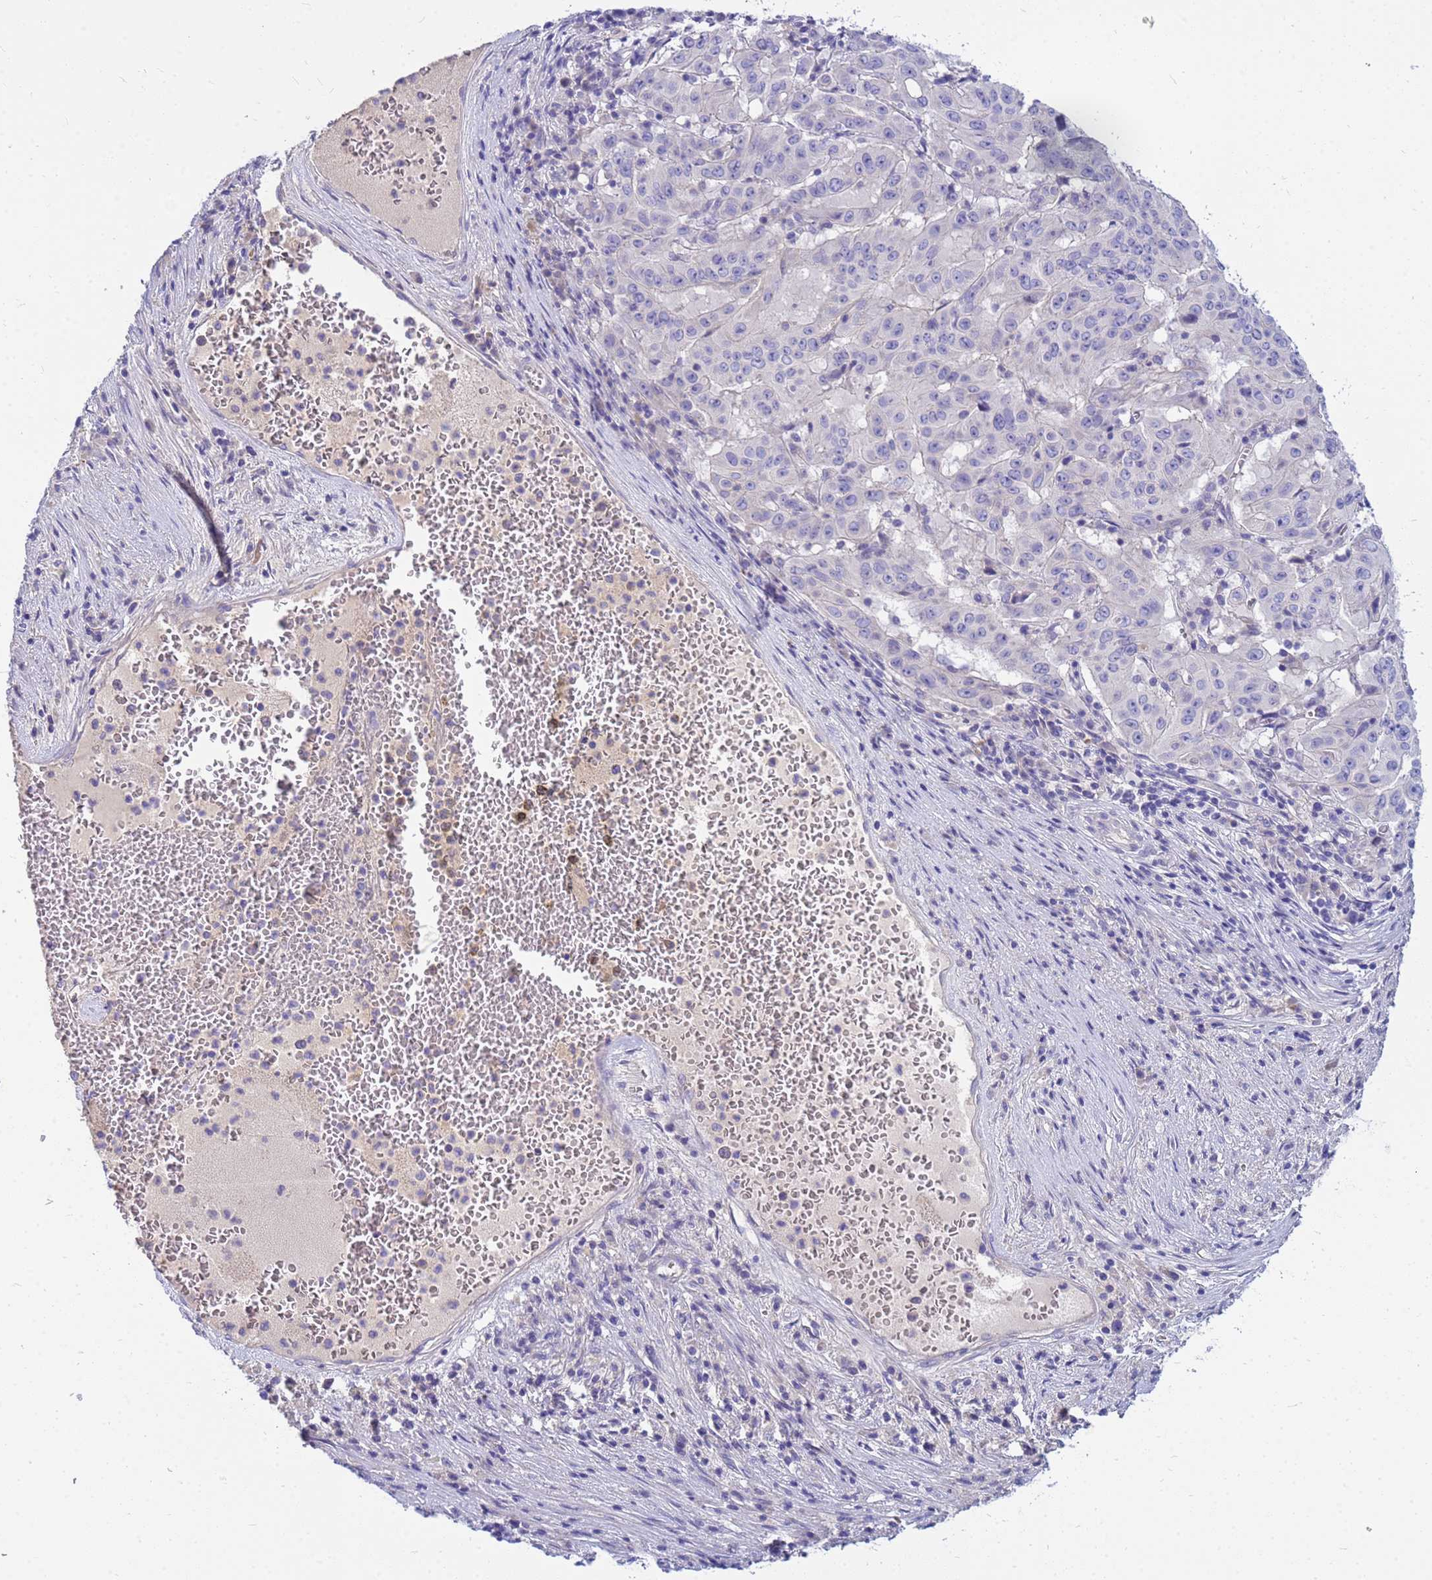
{"staining": {"intensity": "negative", "quantity": "none", "location": "none"}, "tissue": "pancreatic cancer", "cell_type": "Tumor cells", "image_type": "cancer", "snomed": [{"axis": "morphology", "description": "Adenocarcinoma, NOS"}, {"axis": "topography", "description": "Pancreas"}], "caption": "Tumor cells are negative for protein expression in human pancreatic adenocarcinoma.", "gene": "DPRX", "patient": {"sex": "male", "age": 63}}